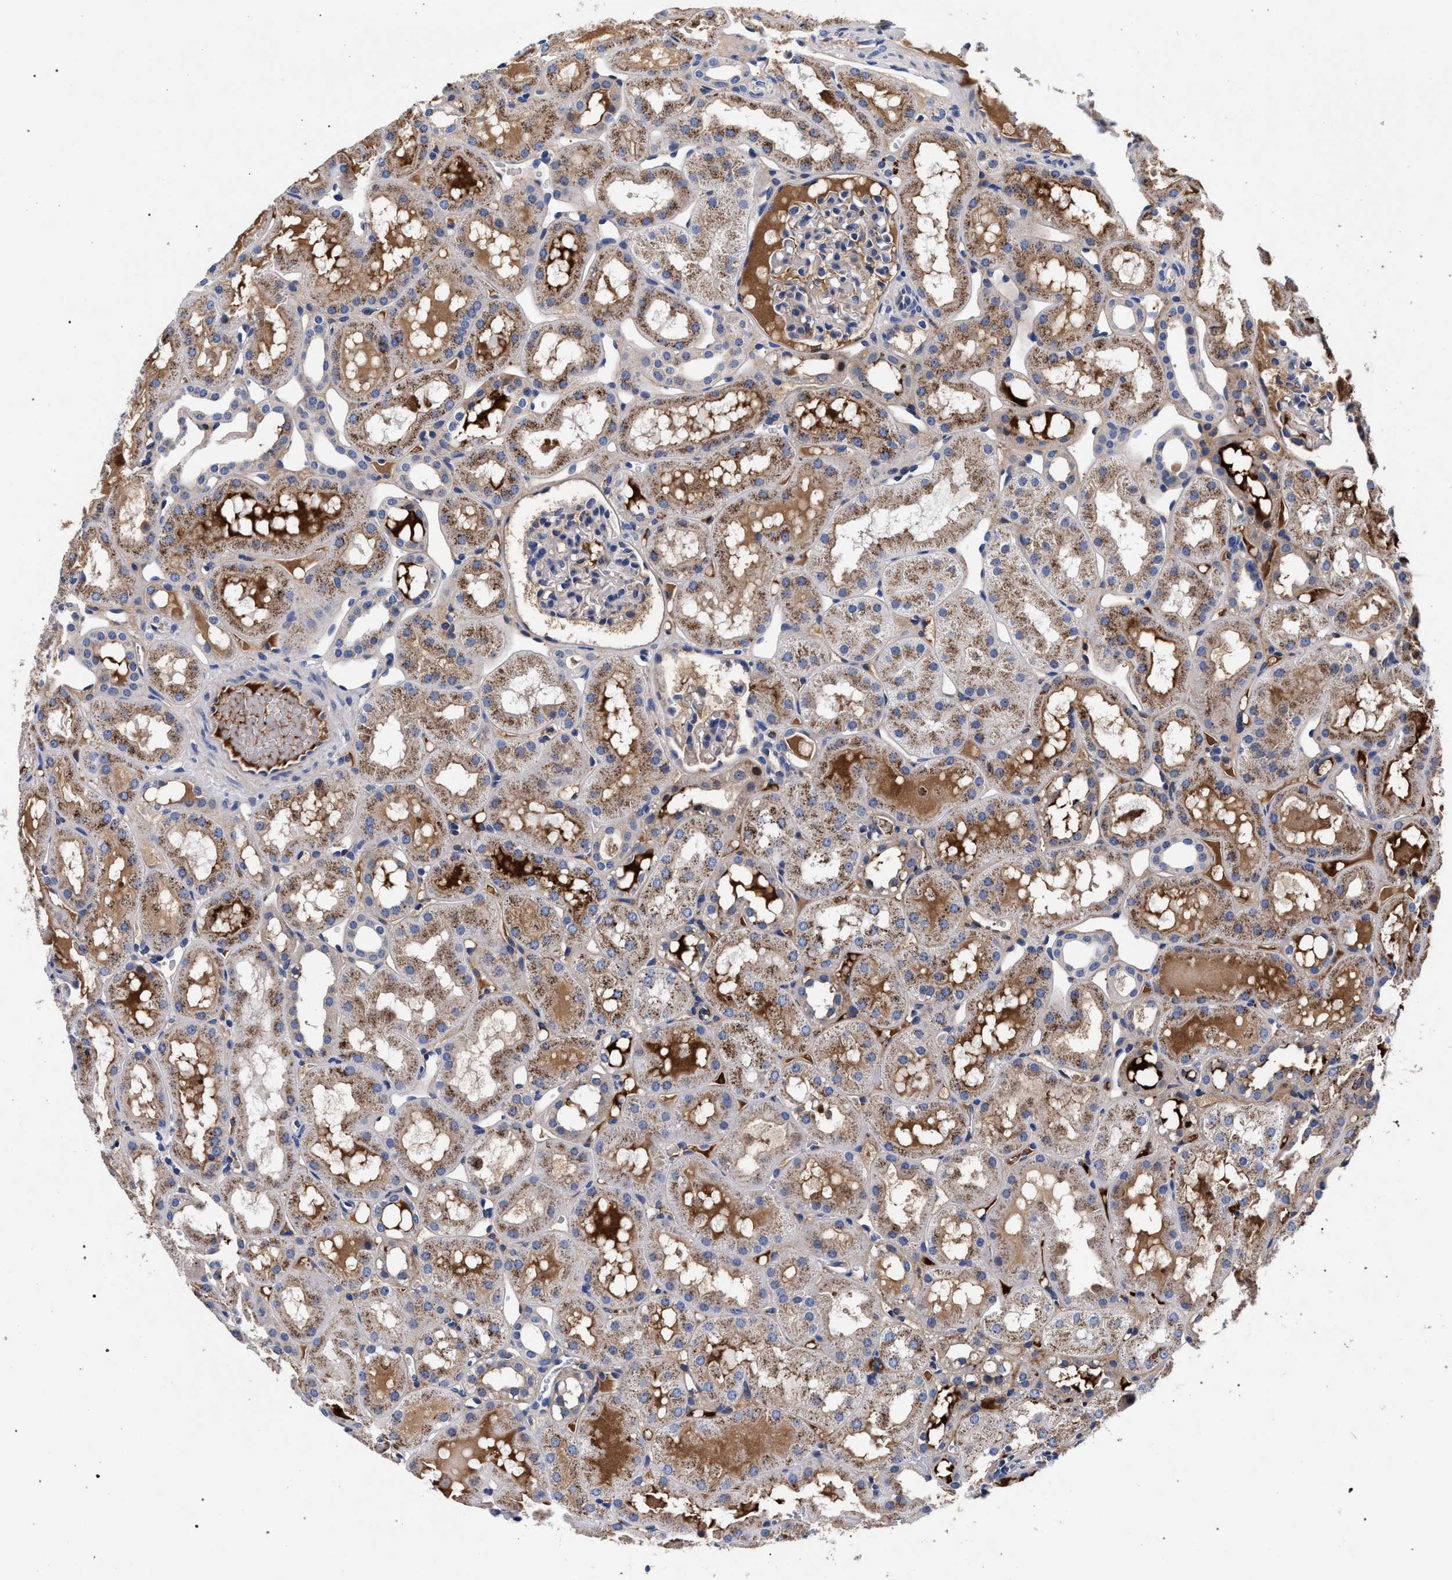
{"staining": {"intensity": "negative", "quantity": "none", "location": "none"}, "tissue": "kidney", "cell_type": "Cells in glomeruli", "image_type": "normal", "snomed": [{"axis": "morphology", "description": "Normal tissue, NOS"}, {"axis": "topography", "description": "Kidney"}, {"axis": "topography", "description": "Urinary bladder"}], "caption": "Immunohistochemistry (IHC) histopathology image of benign kidney: kidney stained with DAB (3,3'-diaminobenzidine) shows no significant protein staining in cells in glomeruli. (DAB IHC with hematoxylin counter stain).", "gene": "ACOX1", "patient": {"sex": "male", "age": 16}}